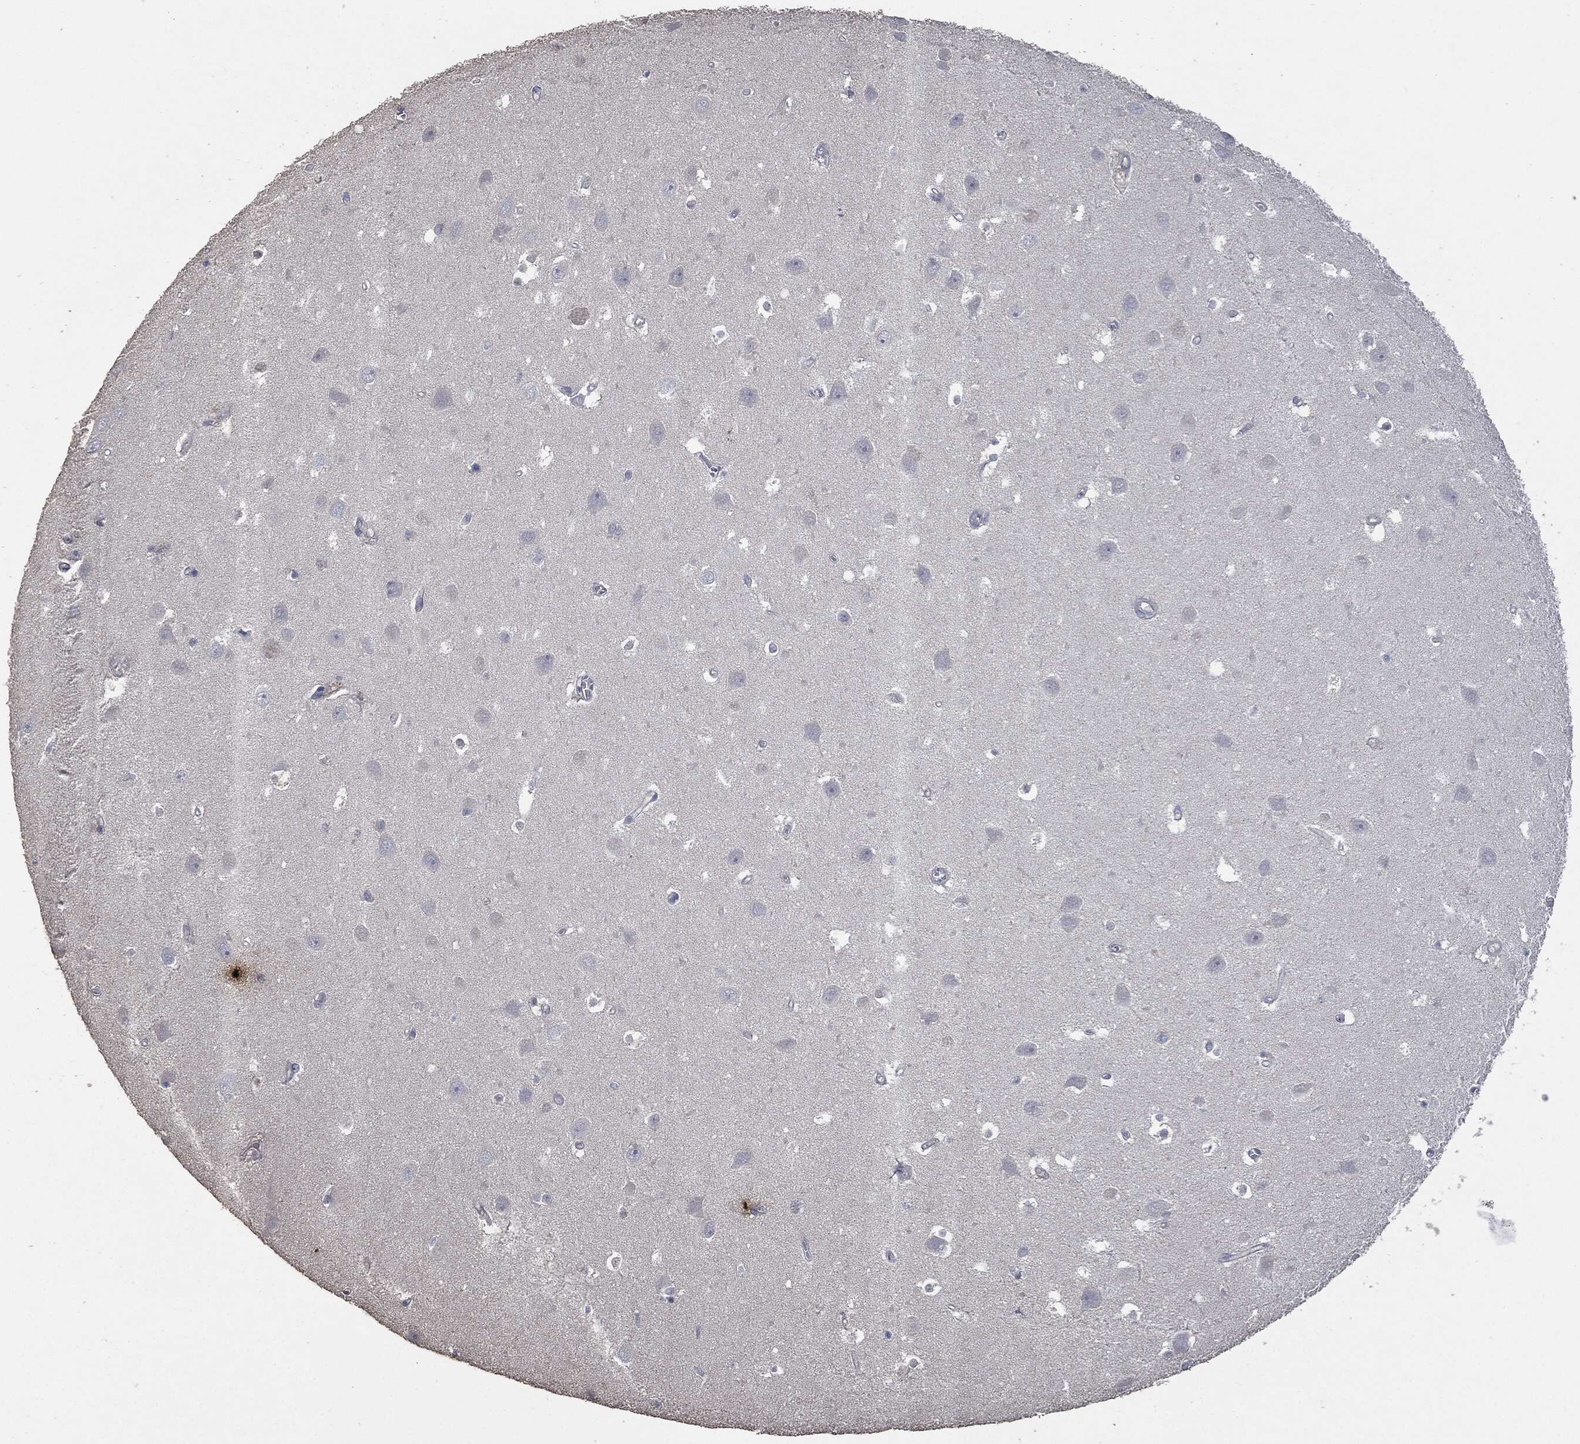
{"staining": {"intensity": "strong", "quantity": "<25%", "location": "cytoplasmic/membranous,nuclear"}, "tissue": "hippocampus", "cell_type": "Glial cells", "image_type": "normal", "snomed": [{"axis": "morphology", "description": "Normal tissue, NOS"}, {"axis": "topography", "description": "Hippocampus"}], "caption": "Immunohistochemical staining of benign hippocampus demonstrates strong cytoplasmic/membranous,nuclear protein staining in about <25% of glial cells.", "gene": "MSLN", "patient": {"sex": "female", "age": 64}}